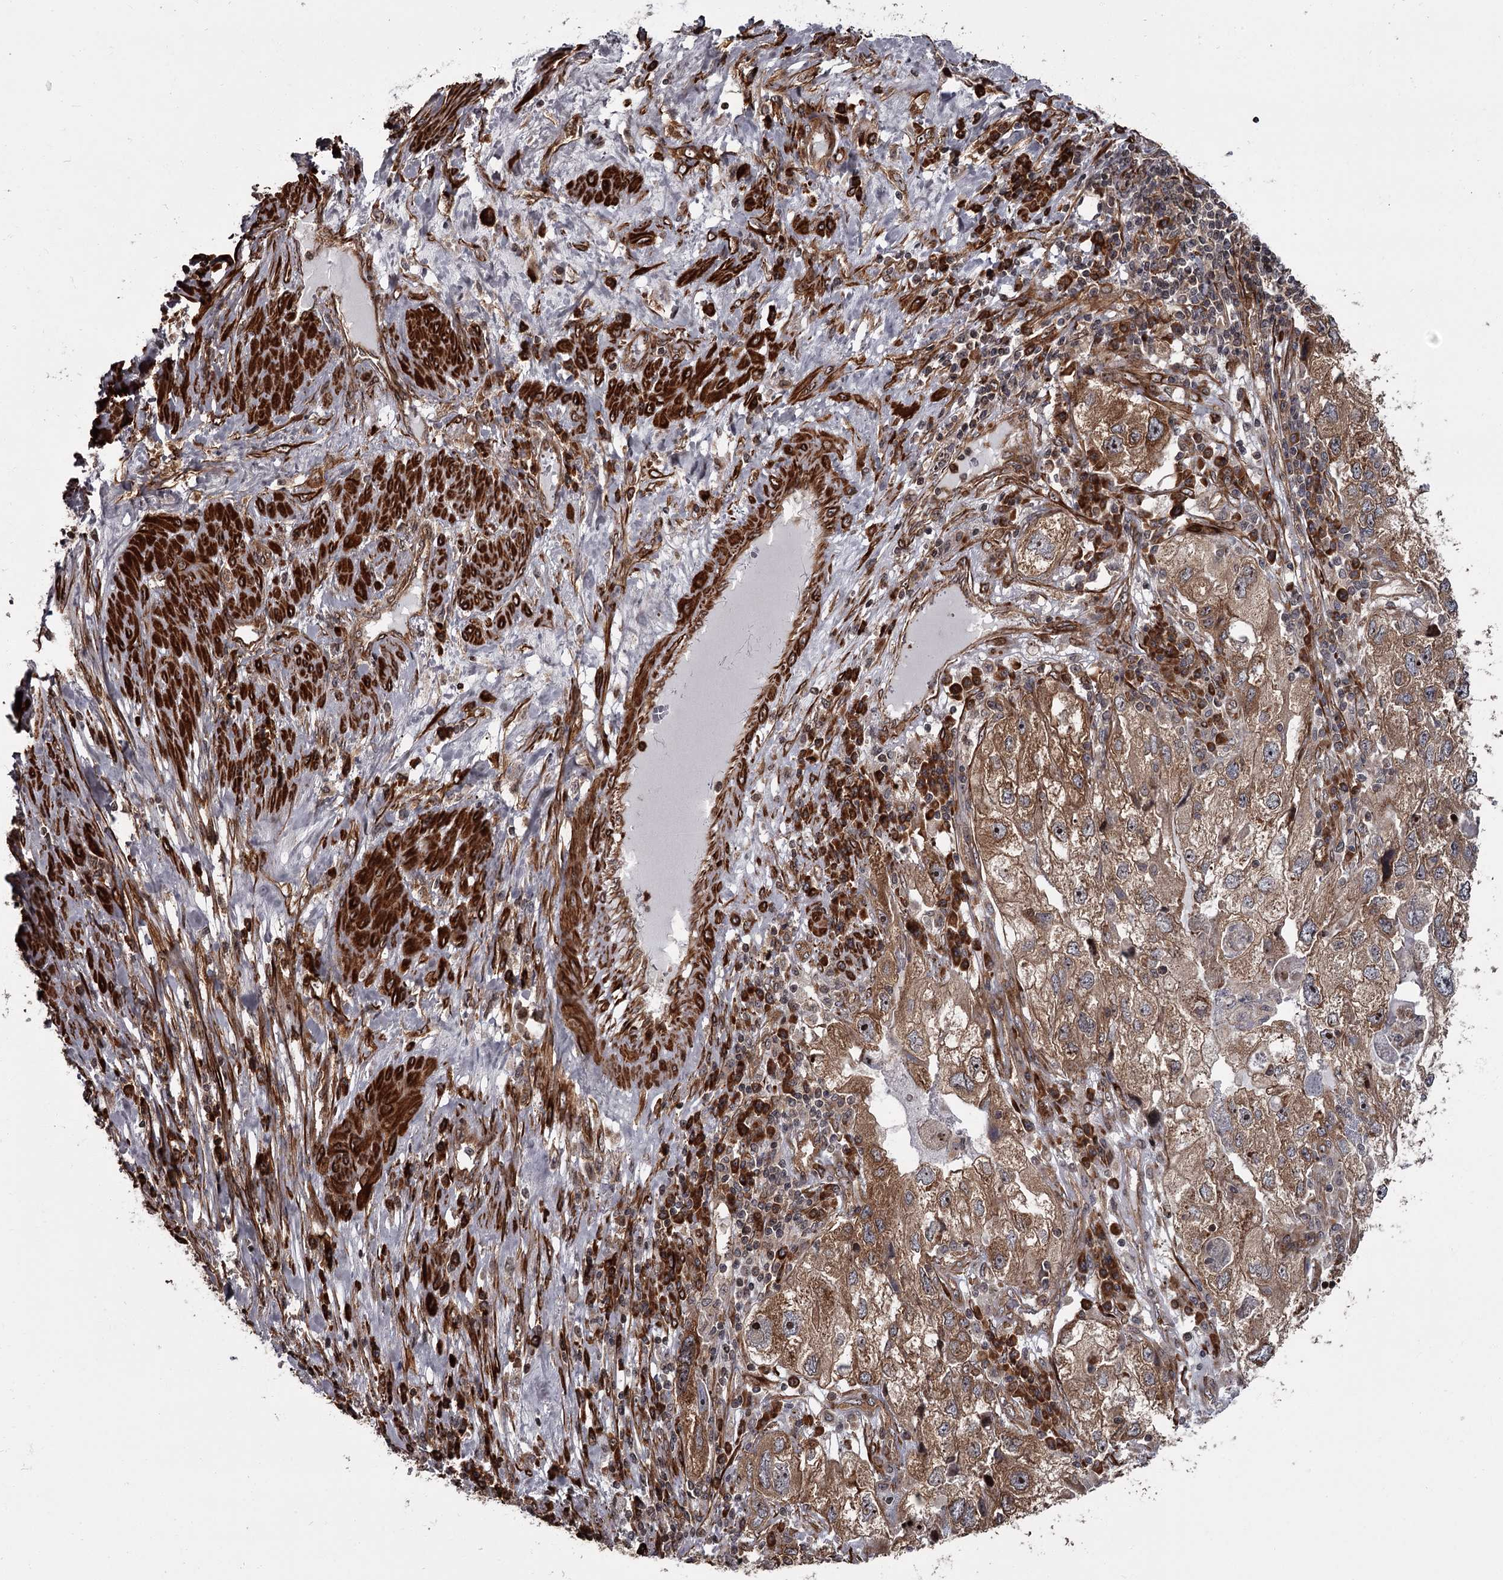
{"staining": {"intensity": "moderate", "quantity": ">75%", "location": "cytoplasmic/membranous"}, "tissue": "endometrial cancer", "cell_type": "Tumor cells", "image_type": "cancer", "snomed": [{"axis": "morphology", "description": "Adenocarcinoma, NOS"}, {"axis": "topography", "description": "Endometrium"}], "caption": "This is an image of IHC staining of endometrial cancer (adenocarcinoma), which shows moderate expression in the cytoplasmic/membranous of tumor cells.", "gene": "THAP9", "patient": {"sex": "female", "age": 49}}